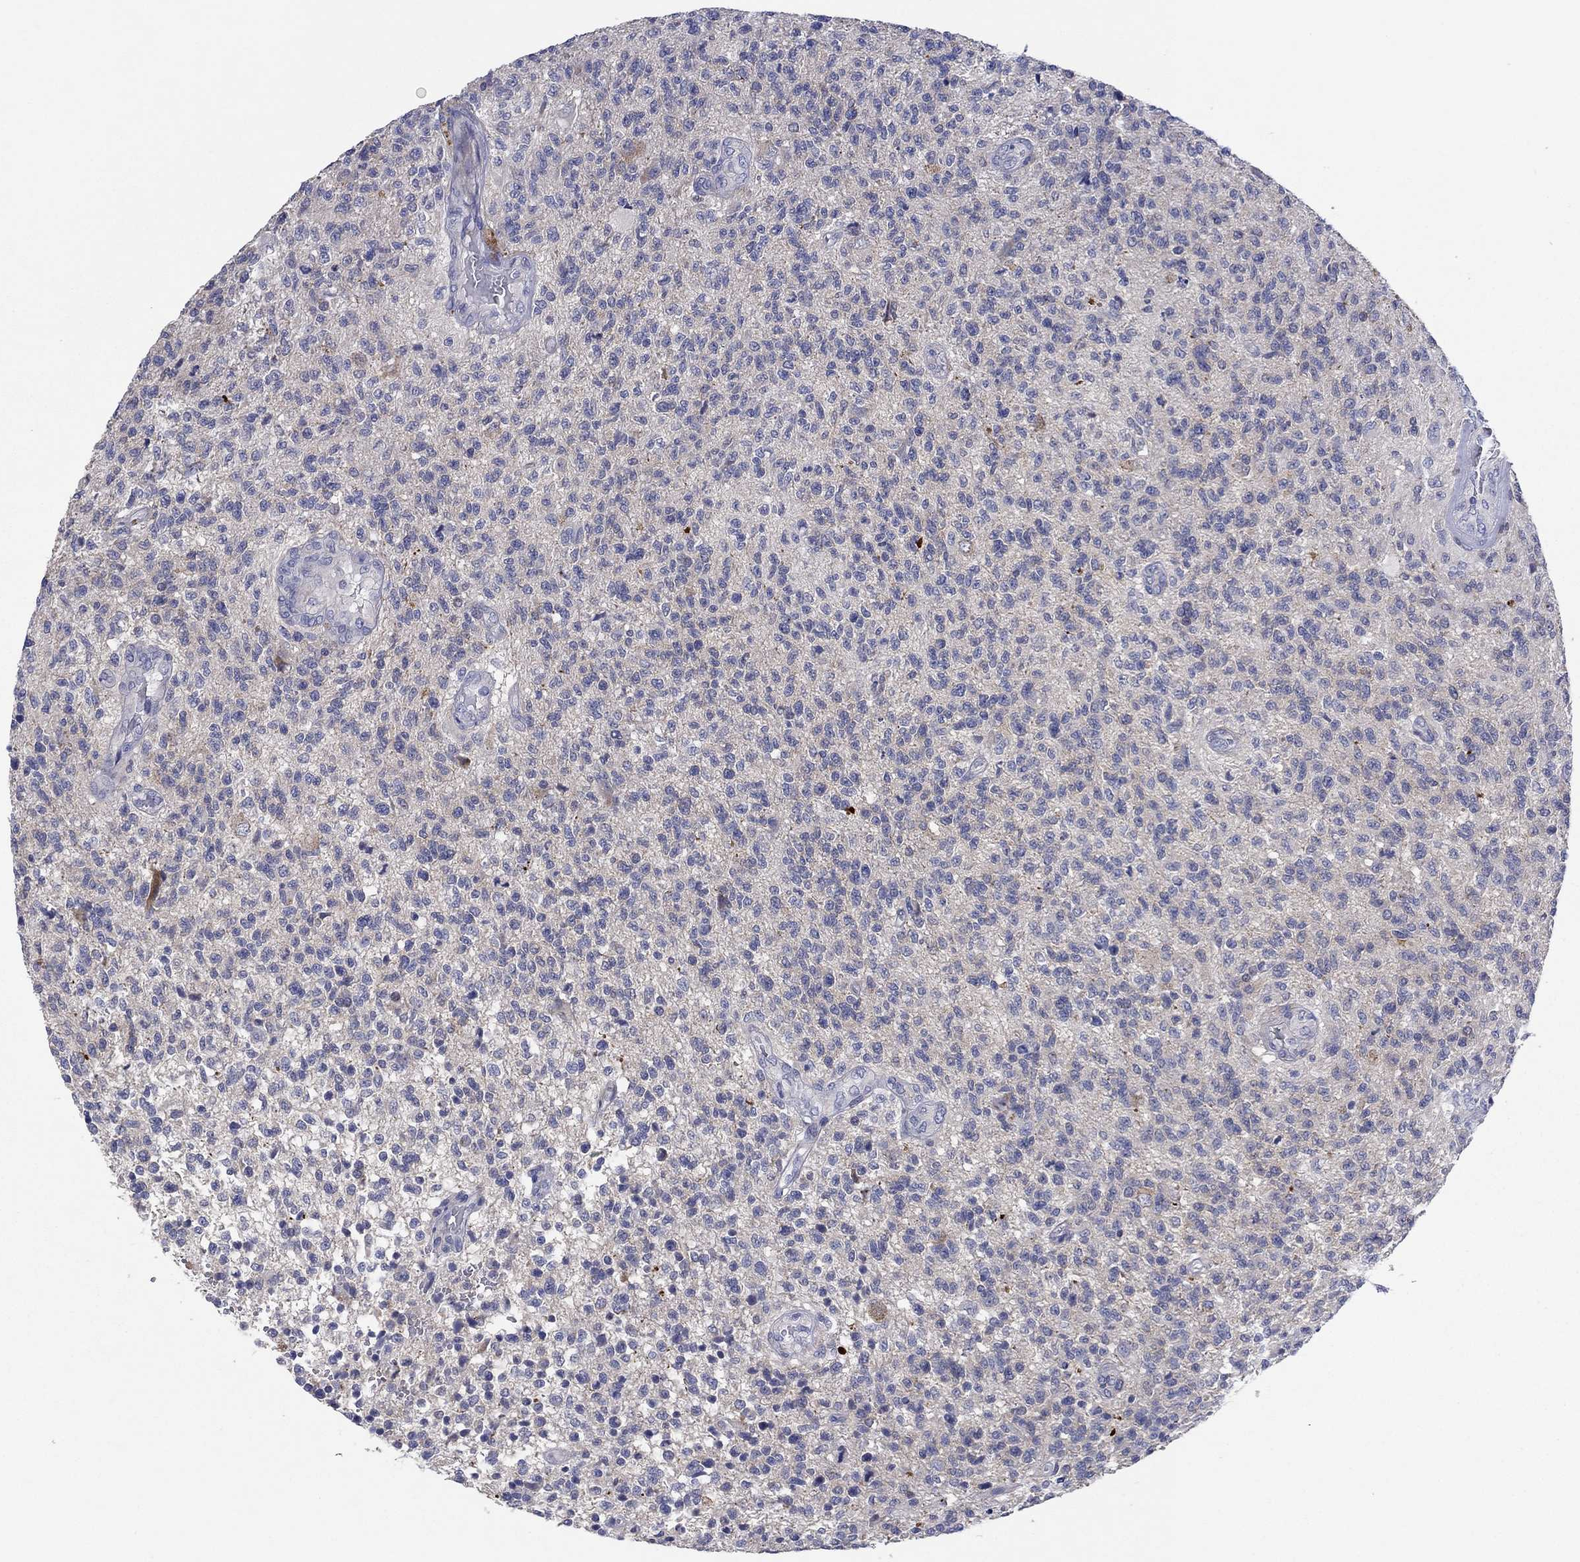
{"staining": {"intensity": "negative", "quantity": "none", "location": "none"}, "tissue": "glioma", "cell_type": "Tumor cells", "image_type": "cancer", "snomed": [{"axis": "morphology", "description": "Glioma, malignant, High grade"}, {"axis": "topography", "description": "Brain"}], "caption": "DAB immunohistochemical staining of malignant glioma (high-grade) demonstrates no significant positivity in tumor cells.", "gene": "HDC", "patient": {"sex": "male", "age": 56}}